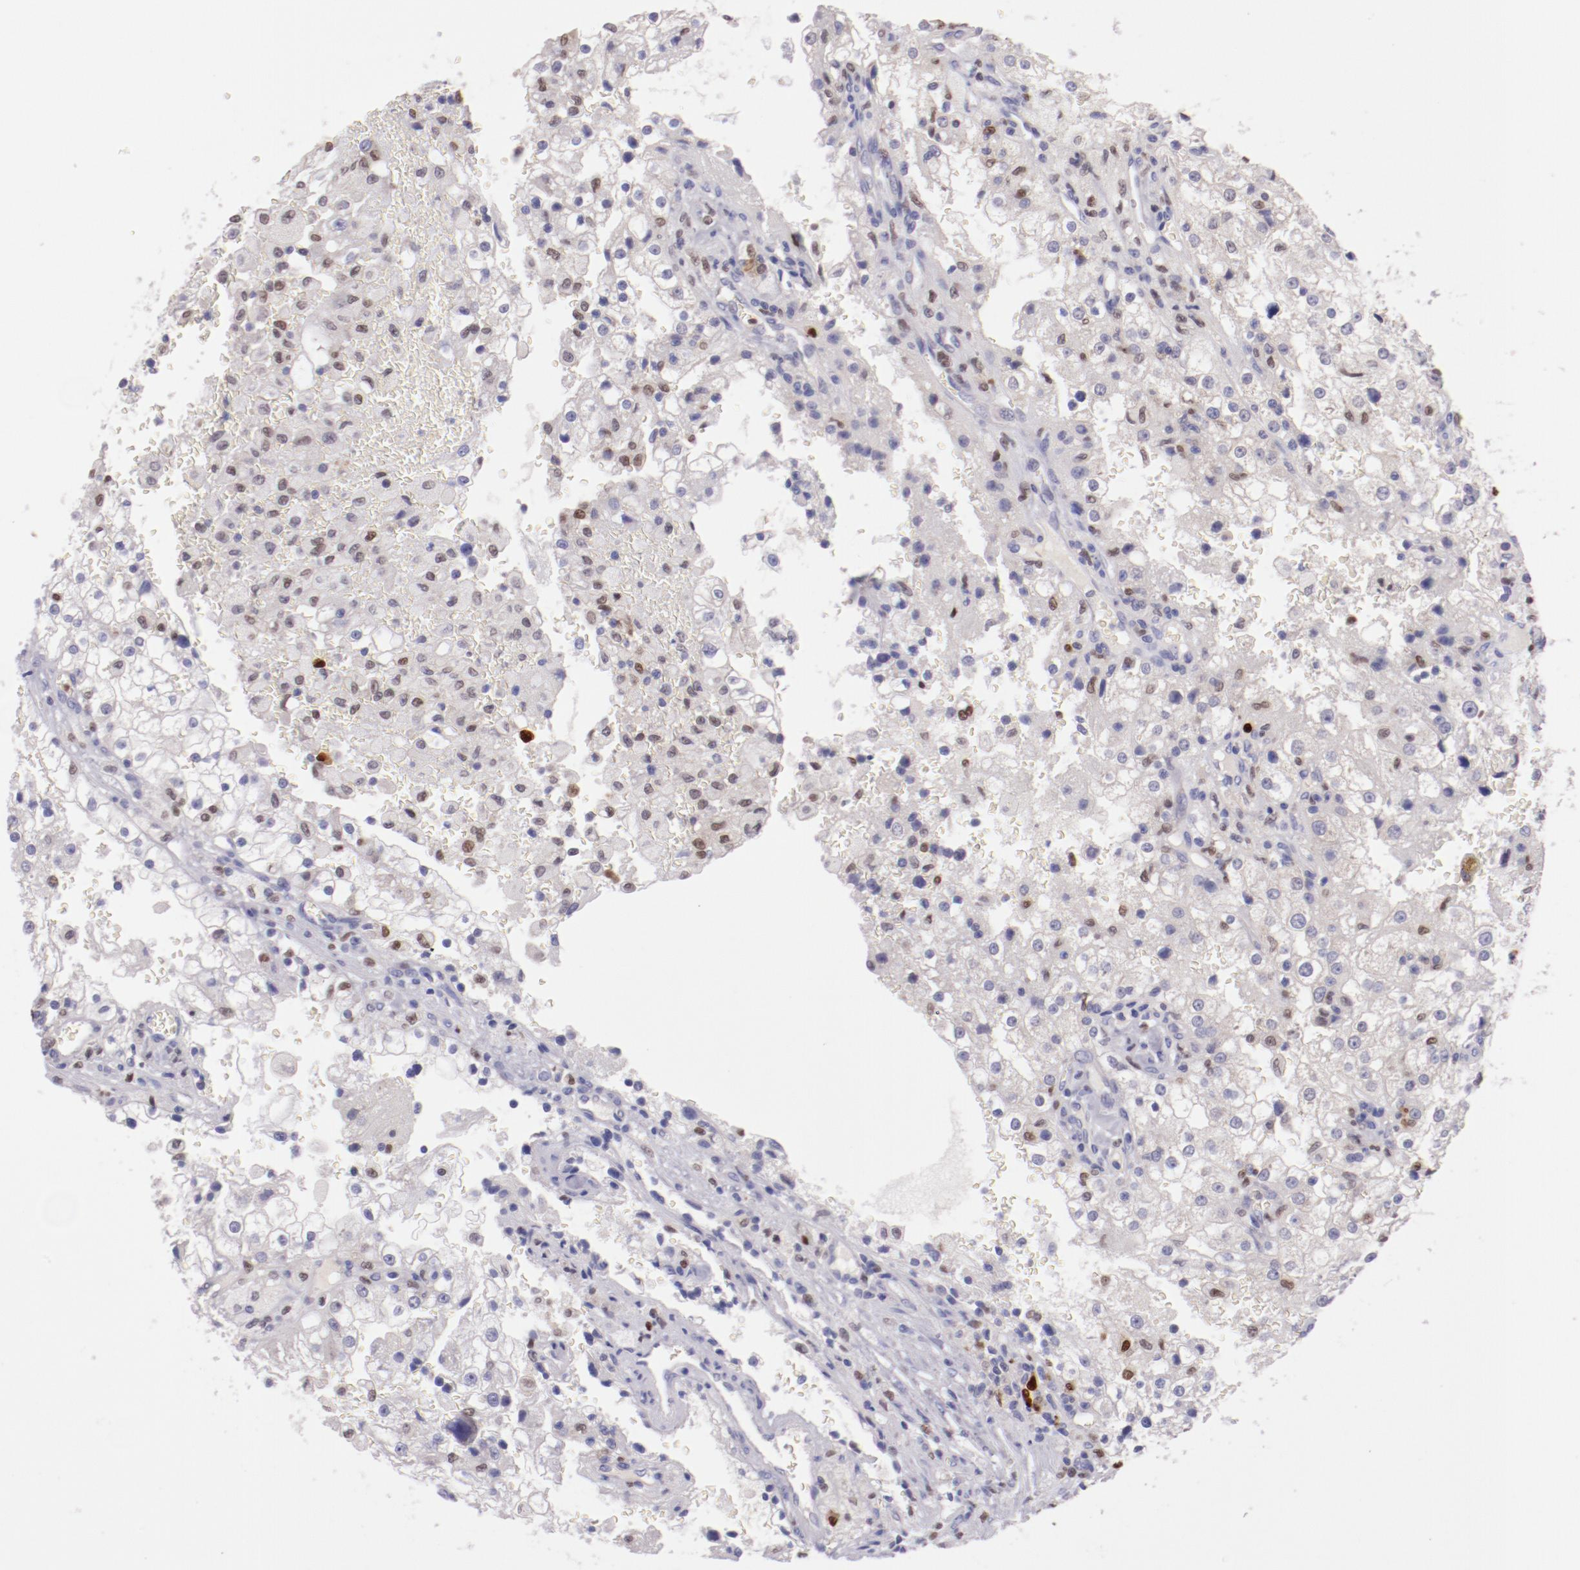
{"staining": {"intensity": "weak", "quantity": "<25%", "location": "nuclear"}, "tissue": "renal cancer", "cell_type": "Tumor cells", "image_type": "cancer", "snomed": [{"axis": "morphology", "description": "Adenocarcinoma, NOS"}, {"axis": "topography", "description": "Kidney"}], "caption": "Tumor cells are negative for protein expression in human renal adenocarcinoma. (DAB immunohistochemistry (IHC) visualized using brightfield microscopy, high magnification).", "gene": "IRF8", "patient": {"sex": "female", "age": 74}}